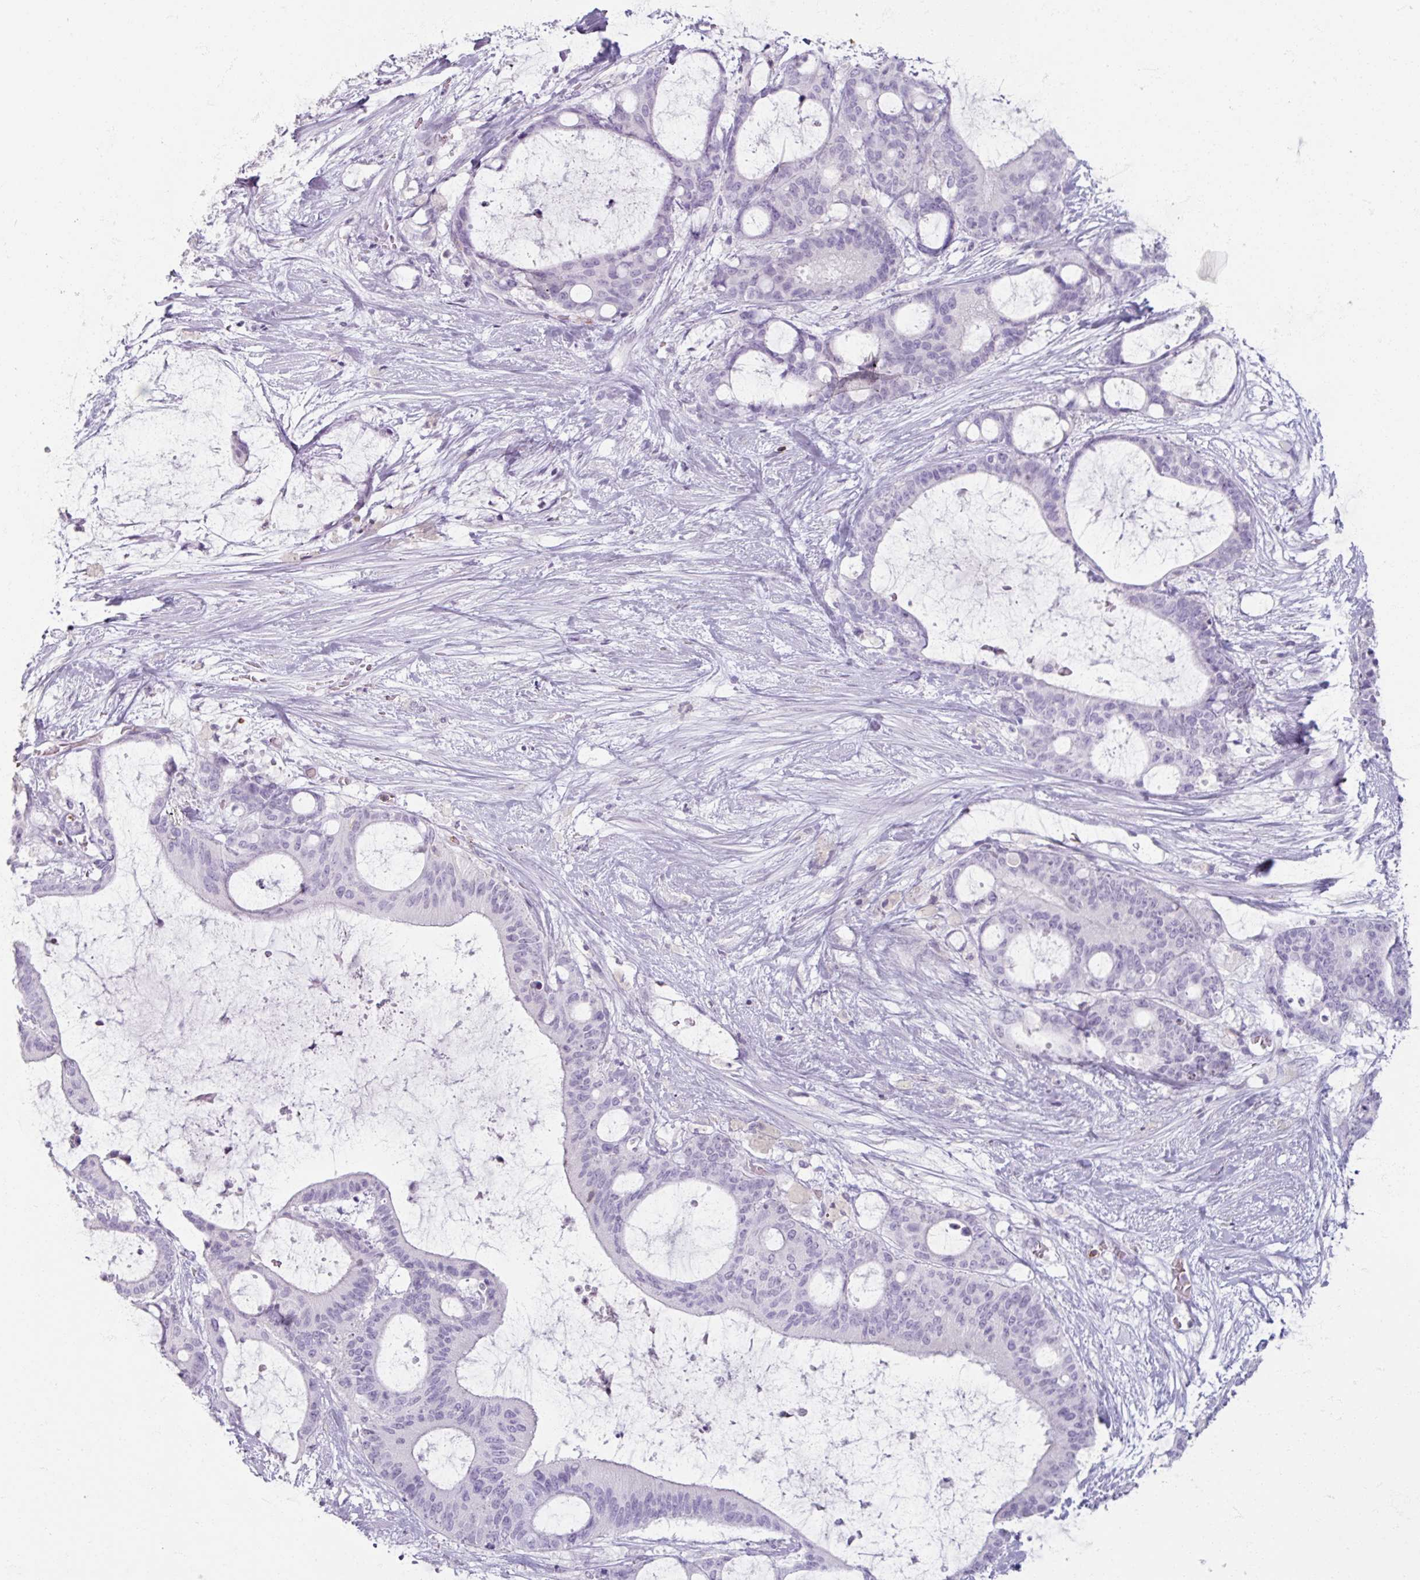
{"staining": {"intensity": "negative", "quantity": "none", "location": "none"}, "tissue": "liver cancer", "cell_type": "Tumor cells", "image_type": "cancer", "snomed": [{"axis": "morphology", "description": "Normal tissue, NOS"}, {"axis": "morphology", "description": "Cholangiocarcinoma"}, {"axis": "topography", "description": "Liver"}, {"axis": "topography", "description": "Peripheral nerve tissue"}], "caption": "IHC photomicrograph of neoplastic tissue: liver cancer (cholangiocarcinoma) stained with DAB demonstrates no significant protein staining in tumor cells.", "gene": "PTPRC", "patient": {"sex": "female", "age": 73}}